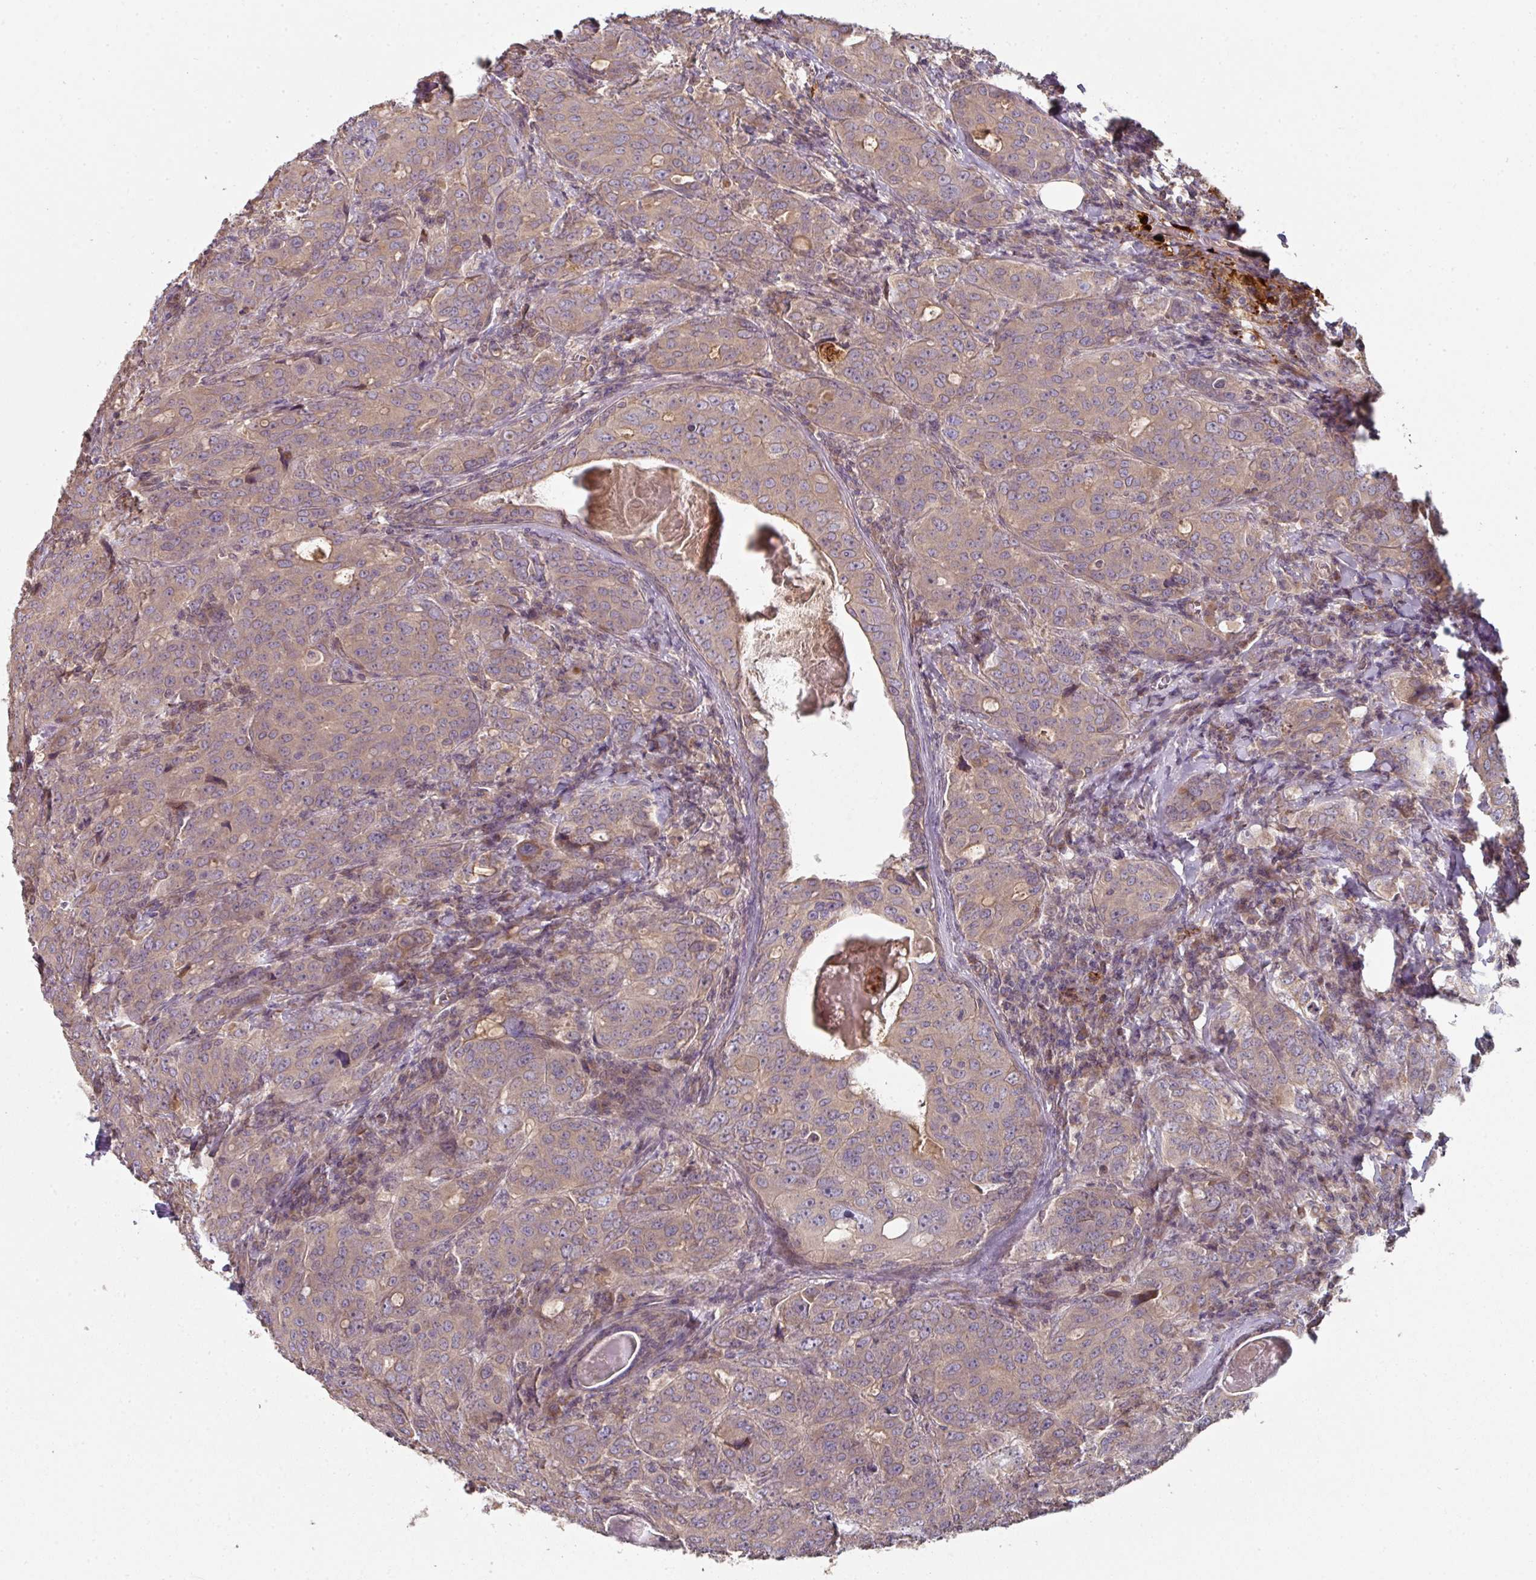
{"staining": {"intensity": "weak", "quantity": "<25%", "location": "cytoplasmic/membranous"}, "tissue": "breast cancer", "cell_type": "Tumor cells", "image_type": "cancer", "snomed": [{"axis": "morphology", "description": "Duct carcinoma"}, {"axis": "topography", "description": "Breast"}], "caption": "The IHC photomicrograph has no significant positivity in tumor cells of infiltrating ductal carcinoma (breast) tissue.", "gene": "C4orf48", "patient": {"sex": "female", "age": 43}}